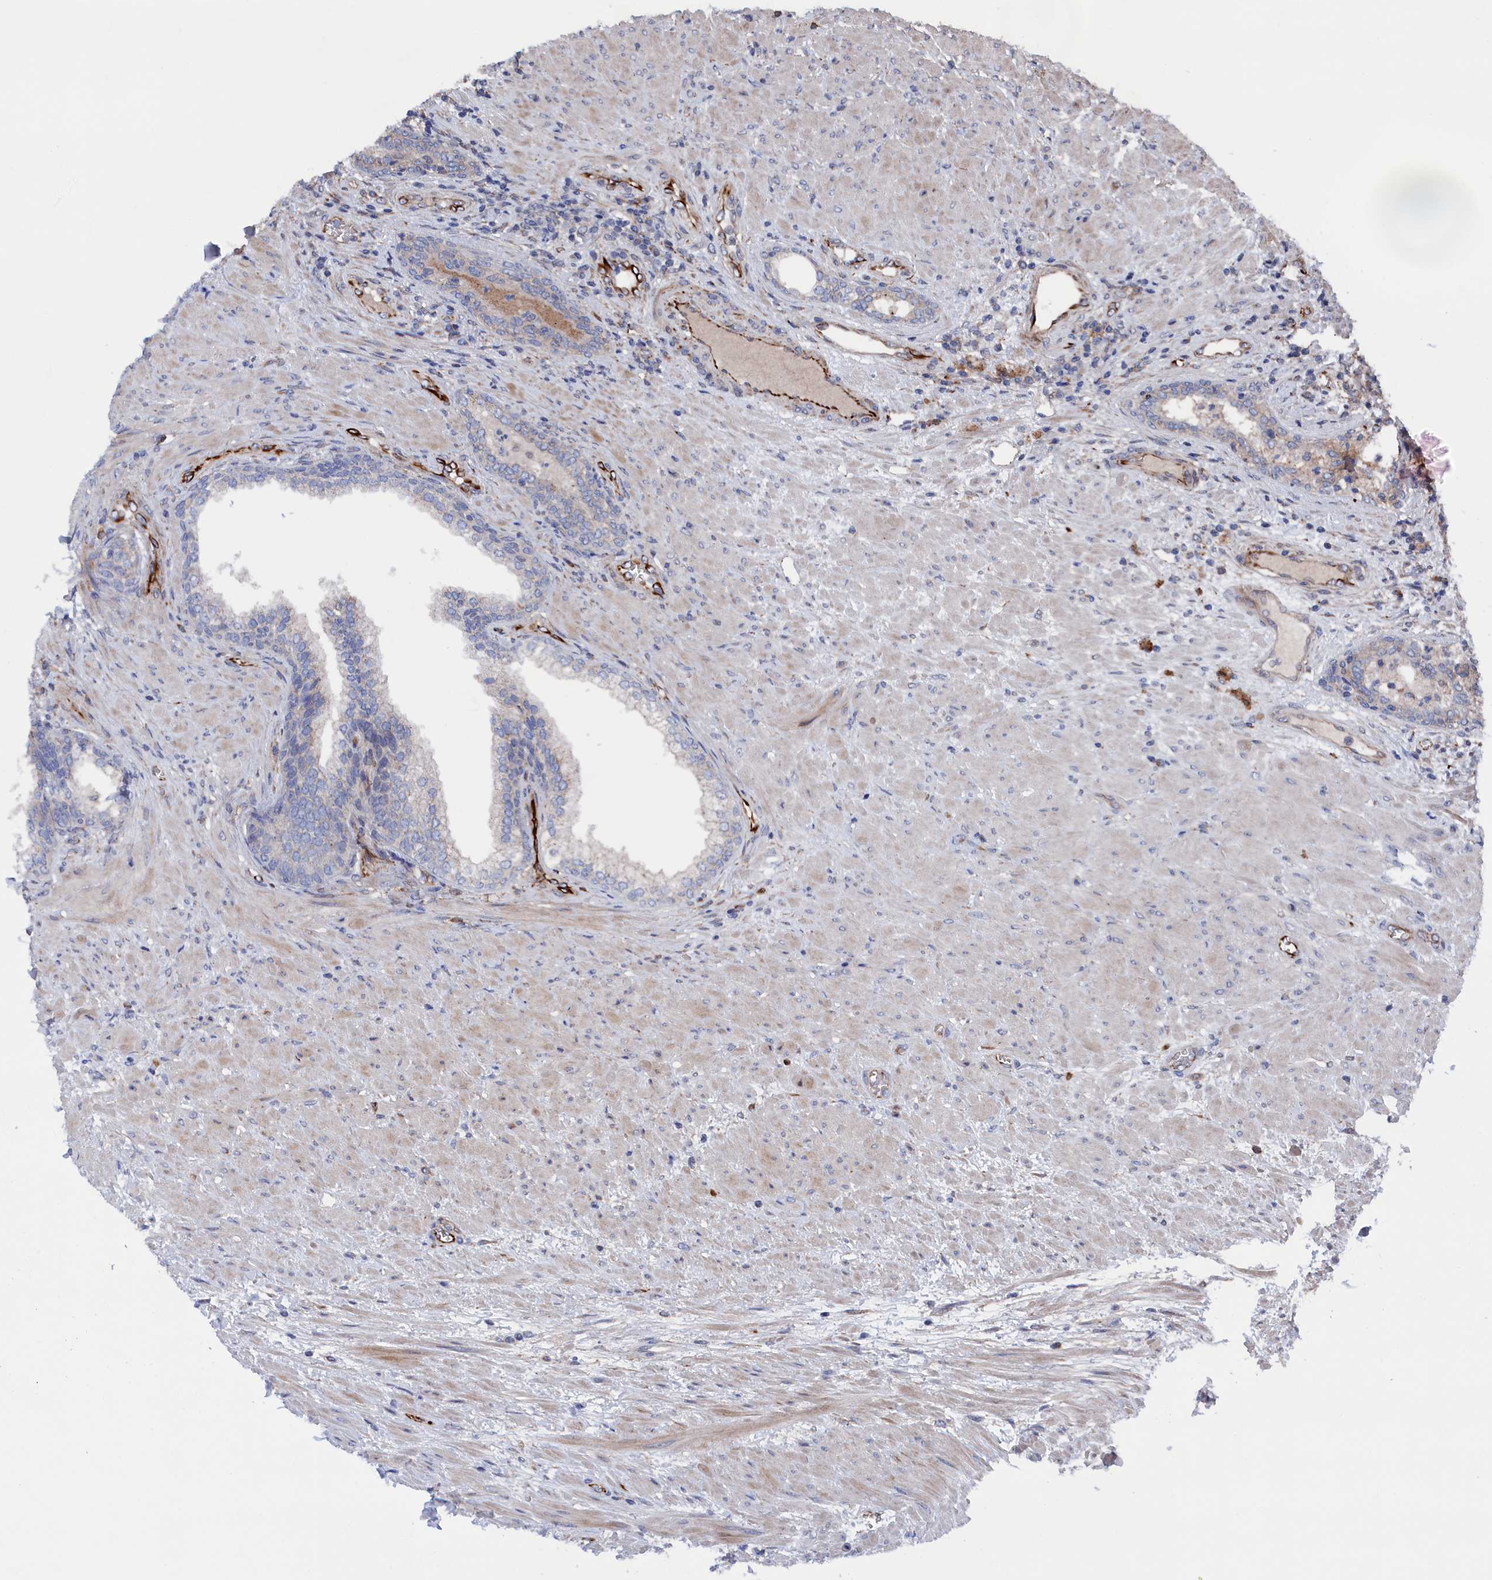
{"staining": {"intensity": "weak", "quantity": "25%-75%", "location": "cytoplasmic/membranous"}, "tissue": "prostate", "cell_type": "Glandular cells", "image_type": "normal", "snomed": [{"axis": "morphology", "description": "Normal tissue, NOS"}, {"axis": "topography", "description": "Prostate"}], "caption": "A histopathology image of human prostate stained for a protein exhibits weak cytoplasmic/membranous brown staining in glandular cells.", "gene": "SMG9", "patient": {"sex": "male", "age": 76}}